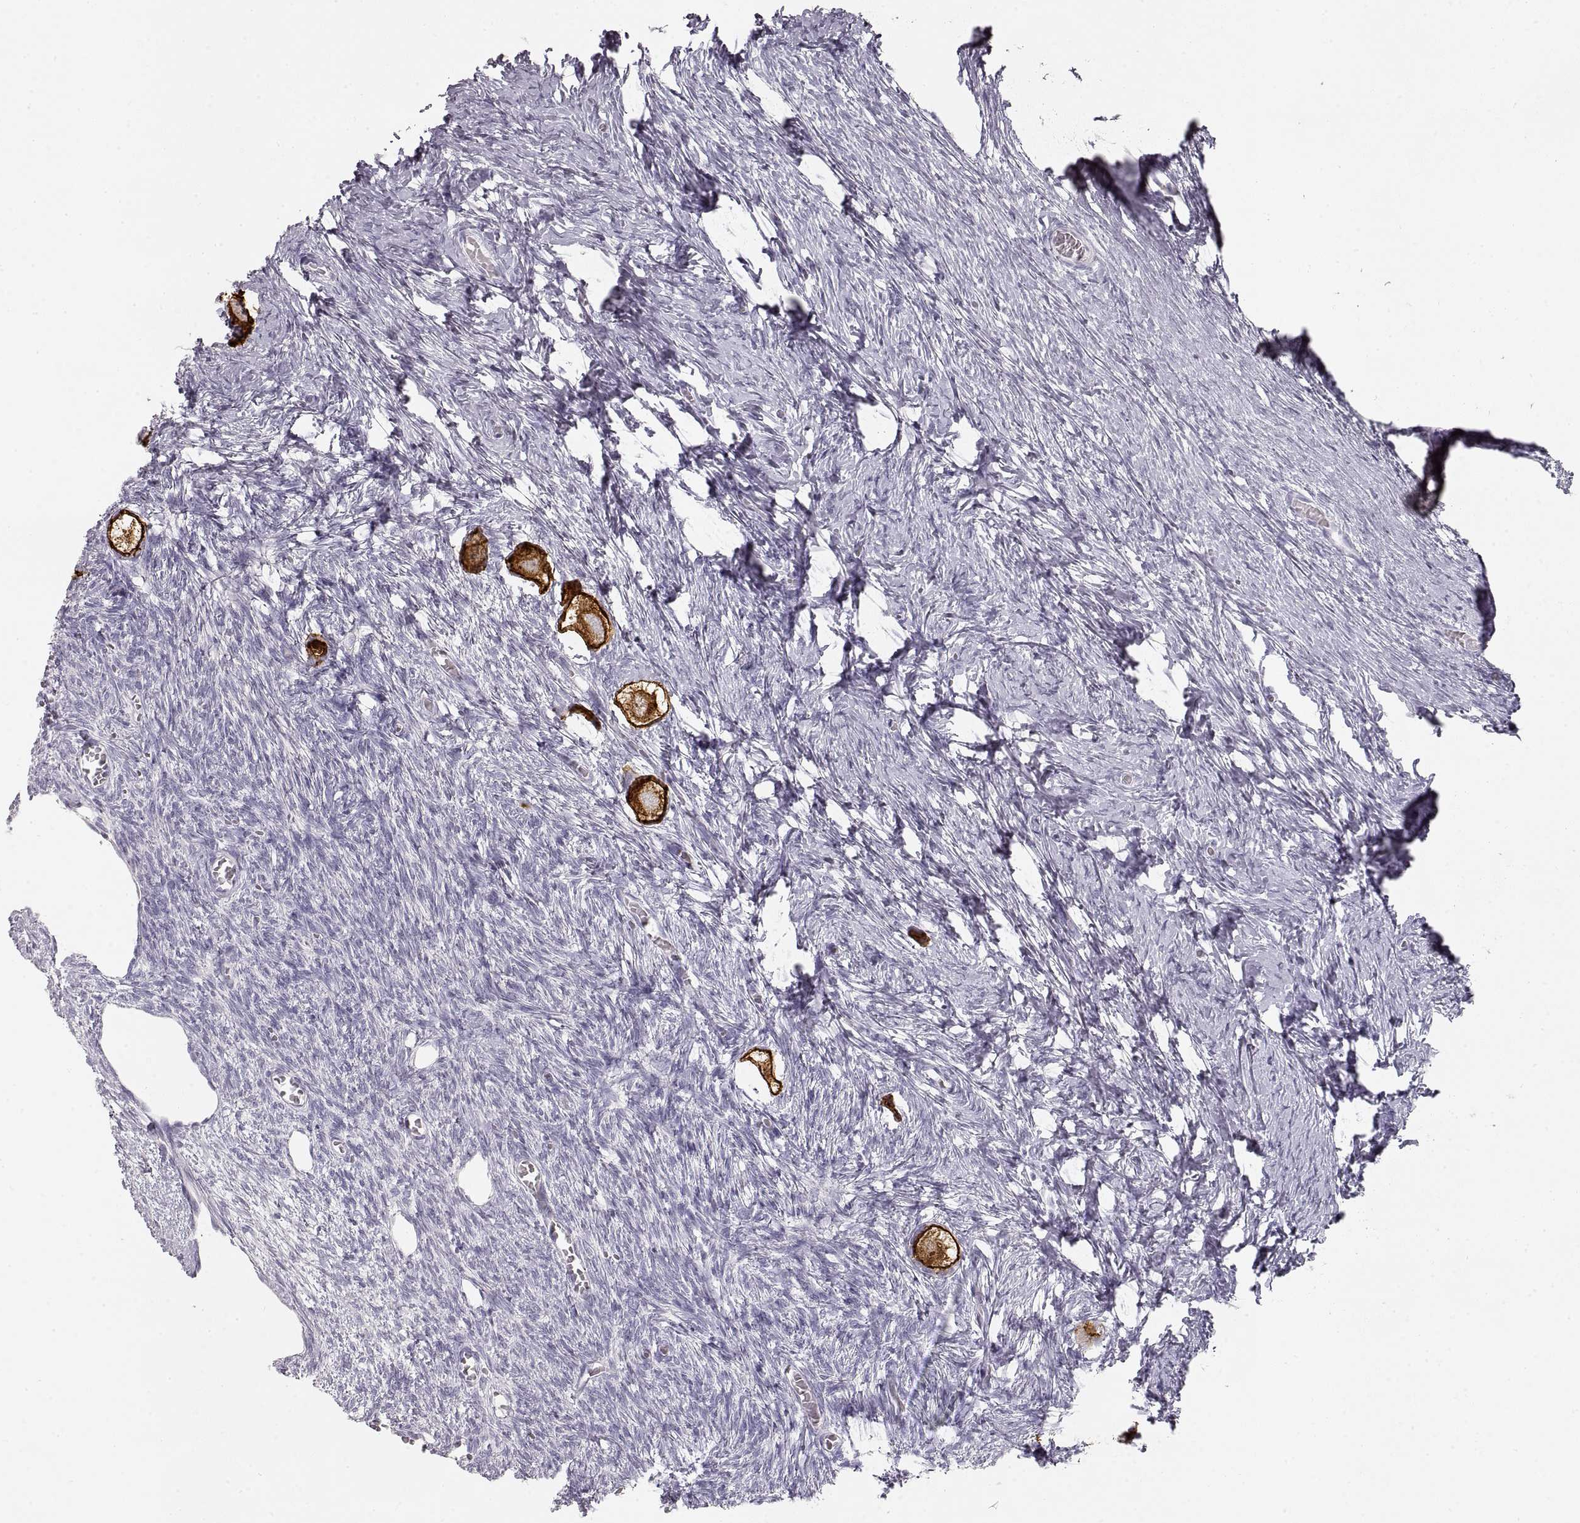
{"staining": {"intensity": "strong", "quantity": ">75%", "location": "cytoplasmic/membranous"}, "tissue": "ovary", "cell_type": "Follicle cells", "image_type": "normal", "snomed": [{"axis": "morphology", "description": "Normal tissue, NOS"}, {"axis": "topography", "description": "Ovary"}], "caption": "Brown immunohistochemical staining in benign ovary displays strong cytoplasmic/membranous staining in about >75% of follicle cells.", "gene": "ZP3", "patient": {"sex": "female", "age": 27}}